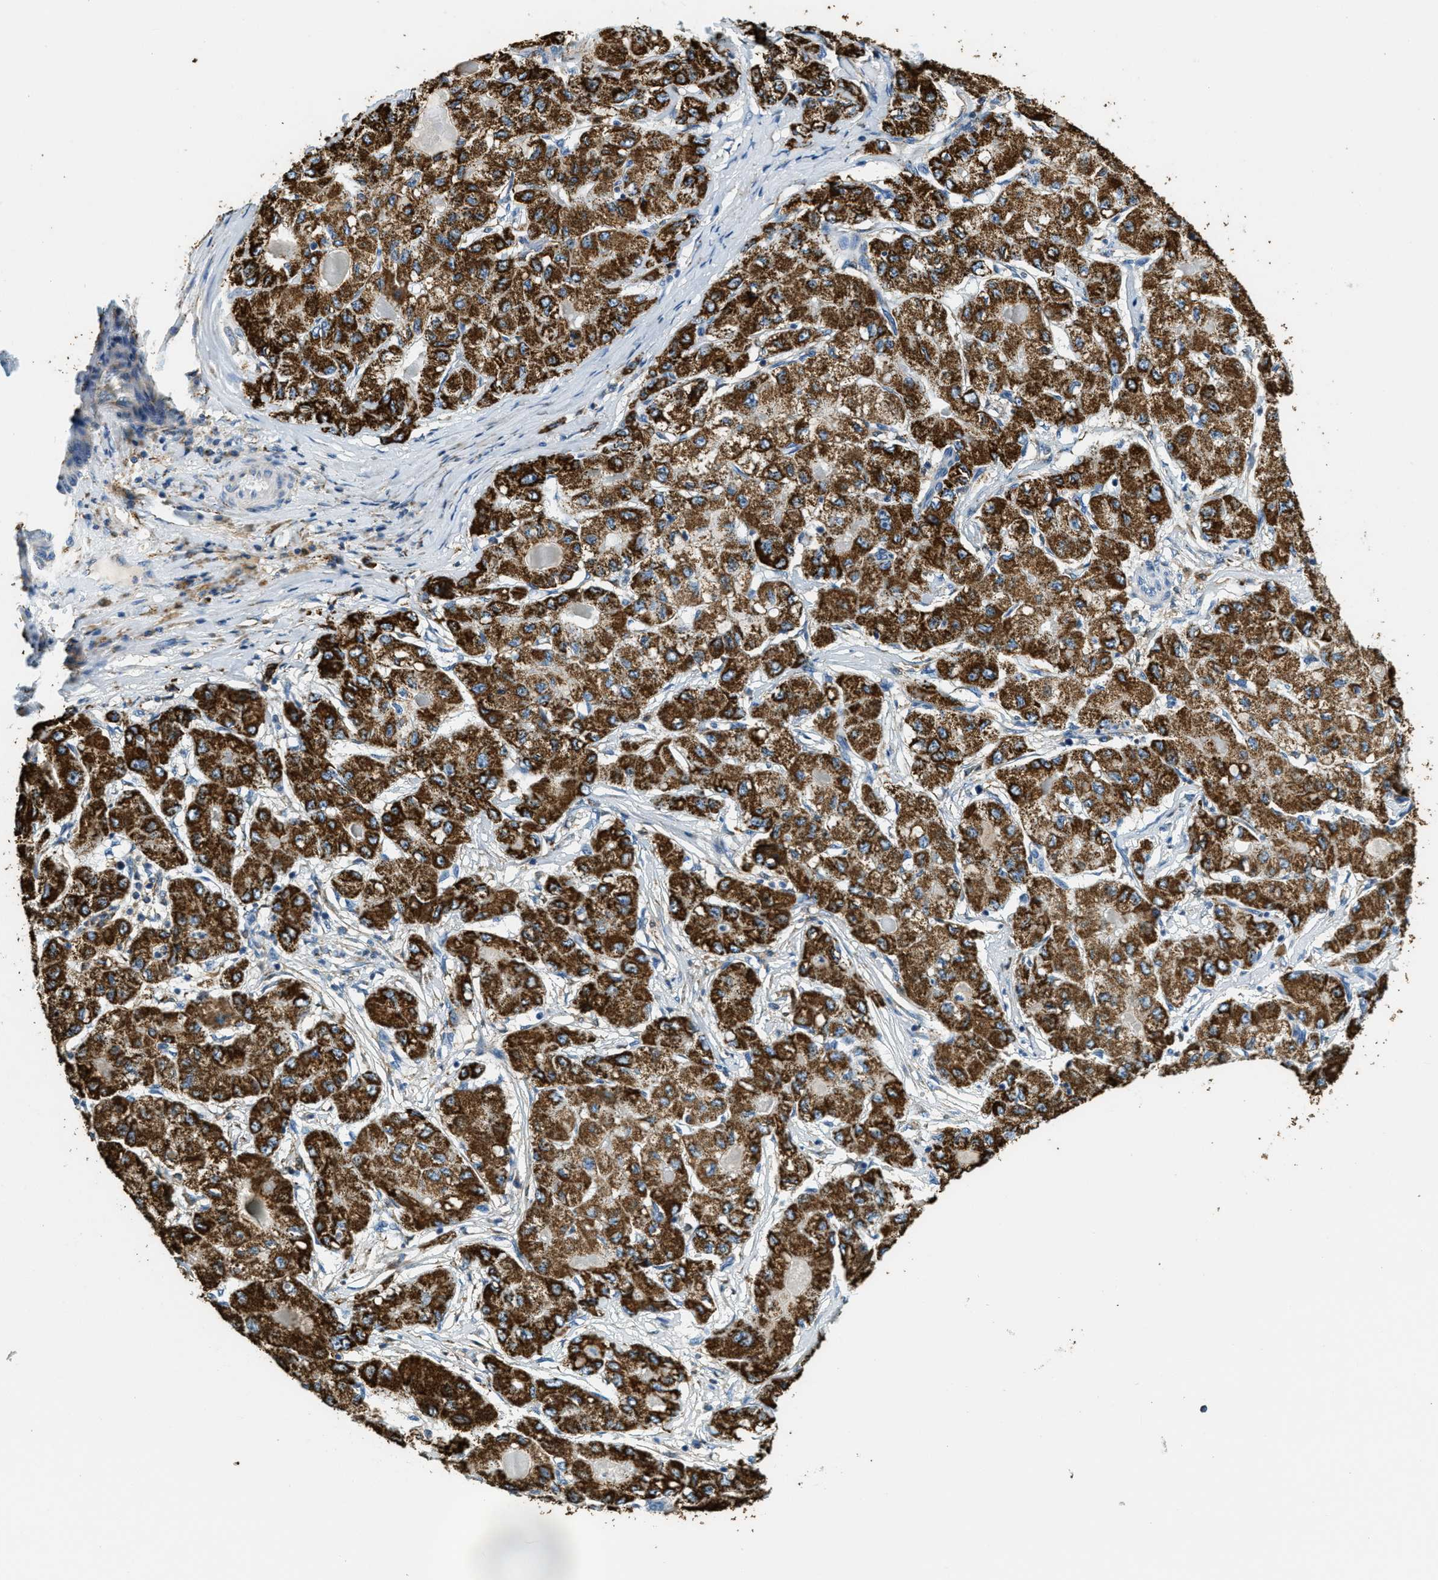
{"staining": {"intensity": "strong", "quantity": ">75%", "location": "cytoplasmic/membranous"}, "tissue": "liver cancer", "cell_type": "Tumor cells", "image_type": "cancer", "snomed": [{"axis": "morphology", "description": "Carcinoma, Hepatocellular, NOS"}, {"axis": "topography", "description": "Liver"}], "caption": "Immunohistochemical staining of liver hepatocellular carcinoma reveals high levels of strong cytoplasmic/membranous protein expression in approximately >75% of tumor cells. (IHC, brightfield microscopy, high magnification).", "gene": "HLCS", "patient": {"sex": "male", "age": 80}}